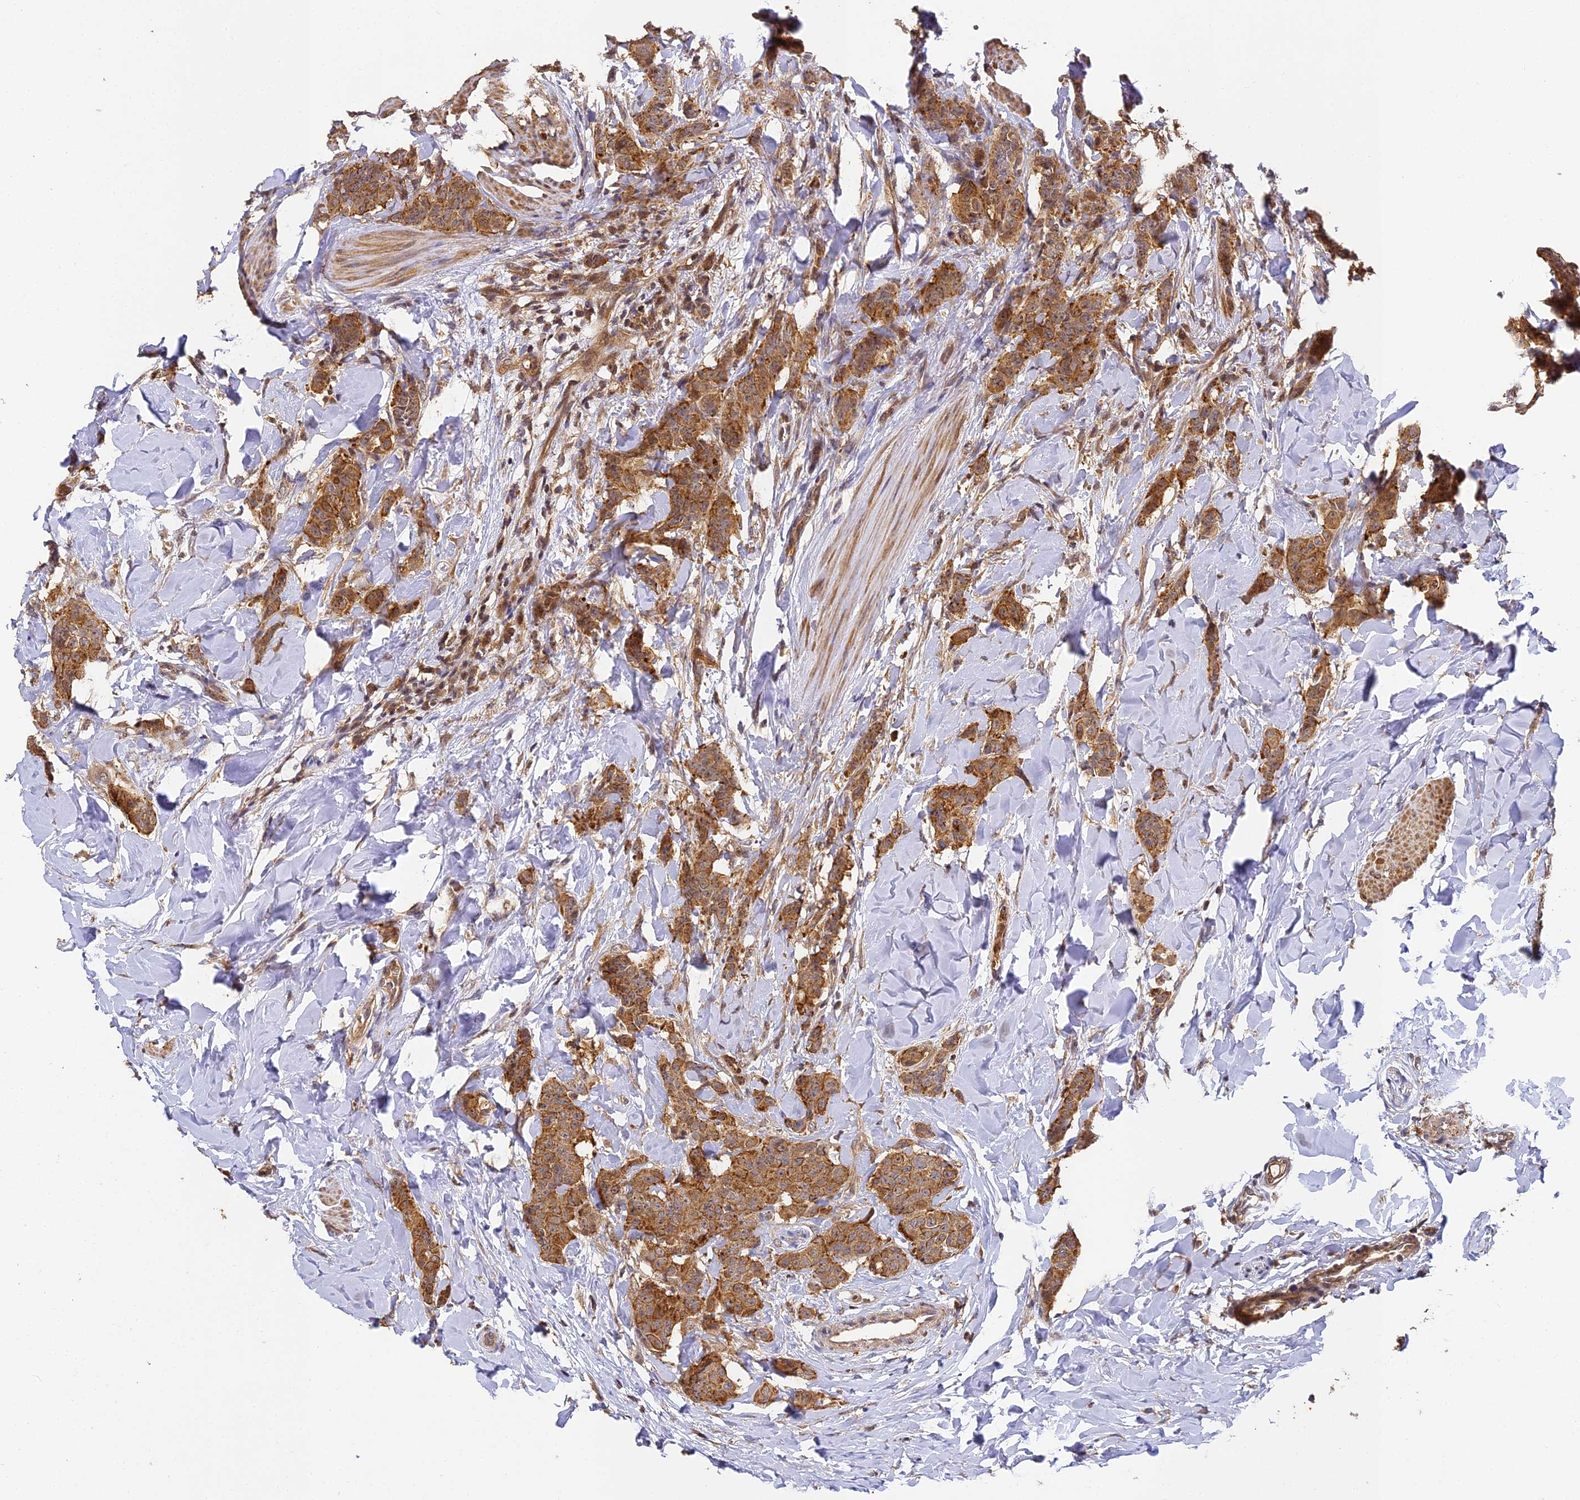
{"staining": {"intensity": "moderate", "quantity": ">75%", "location": "cytoplasmic/membranous"}, "tissue": "breast cancer", "cell_type": "Tumor cells", "image_type": "cancer", "snomed": [{"axis": "morphology", "description": "Duct carcinoma"}, {"axis": "topography", "description": "Breast"}], "caption": "There is medium levels of moderate cytoplasmic/membranous staining in tumor cells of breast cancer (infiltrating ductal carcinoma), as demonstrated by immunohistochemical staining (brown color).", "gene": "ZNF443", "patient": {"sex": "female", "age": 40}}